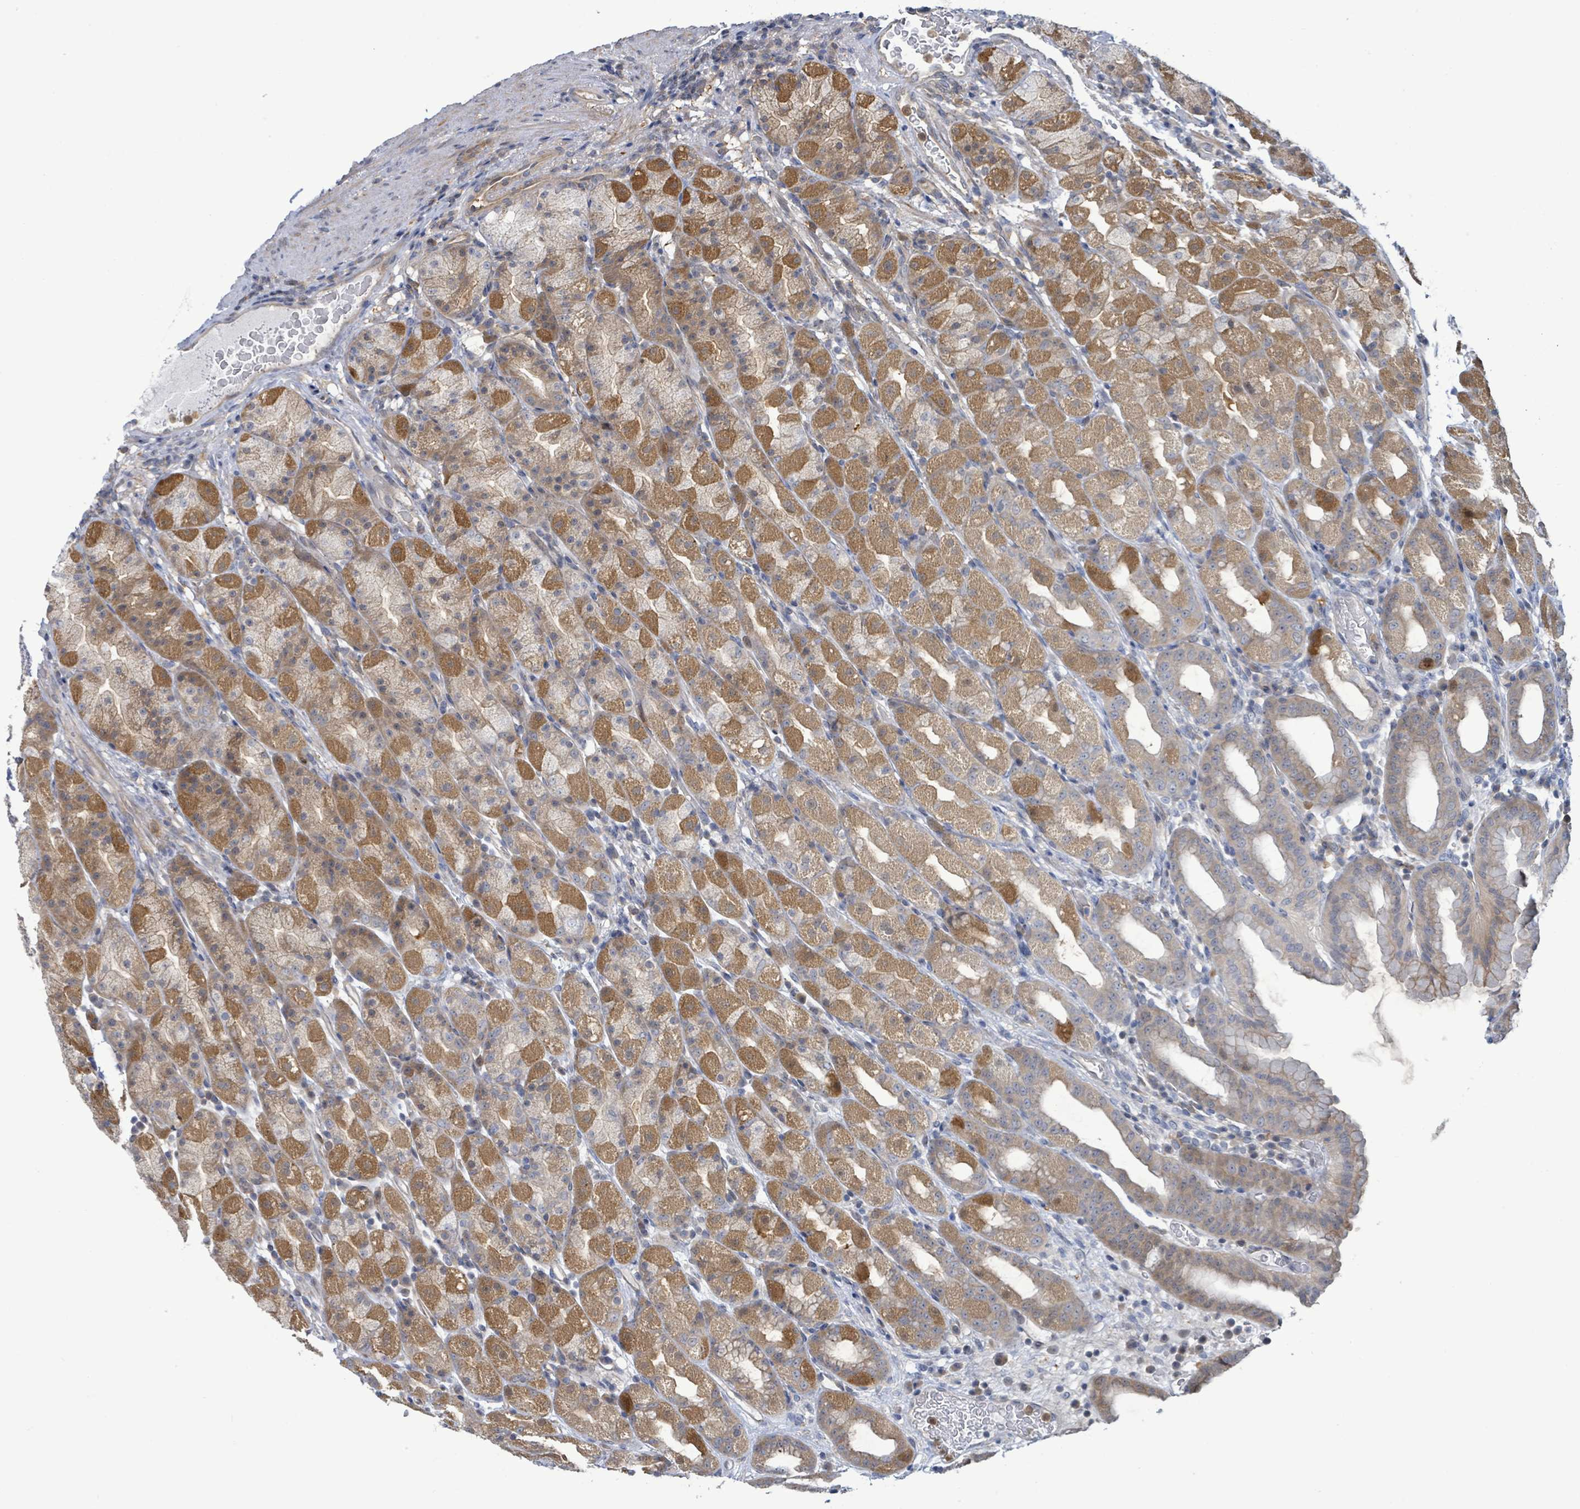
{"staining": {"intensity": "moderate", "quantity": ">75%", "location": "cytoplasmic/membranous"}, "tissue": "stomach", "cell_type": "Glandular cells", "image_type": "normal", "snomed": [{"axis": "morphology", "description": "Normal tissue, NOS"}, {"axis": "topography", "description": "Stomach, upper"}, {"axis": "topography", "description": "Stomach"}], "caption": "The micrograph demonstrates staining of normal stomach, revealing moderate cytoplasmic/membranous protein staining (brown color) within glandular cells. Nuclei are stained in blue.", "gene": "PGAM1", "patient": {"sex": "male", "age": 68}}